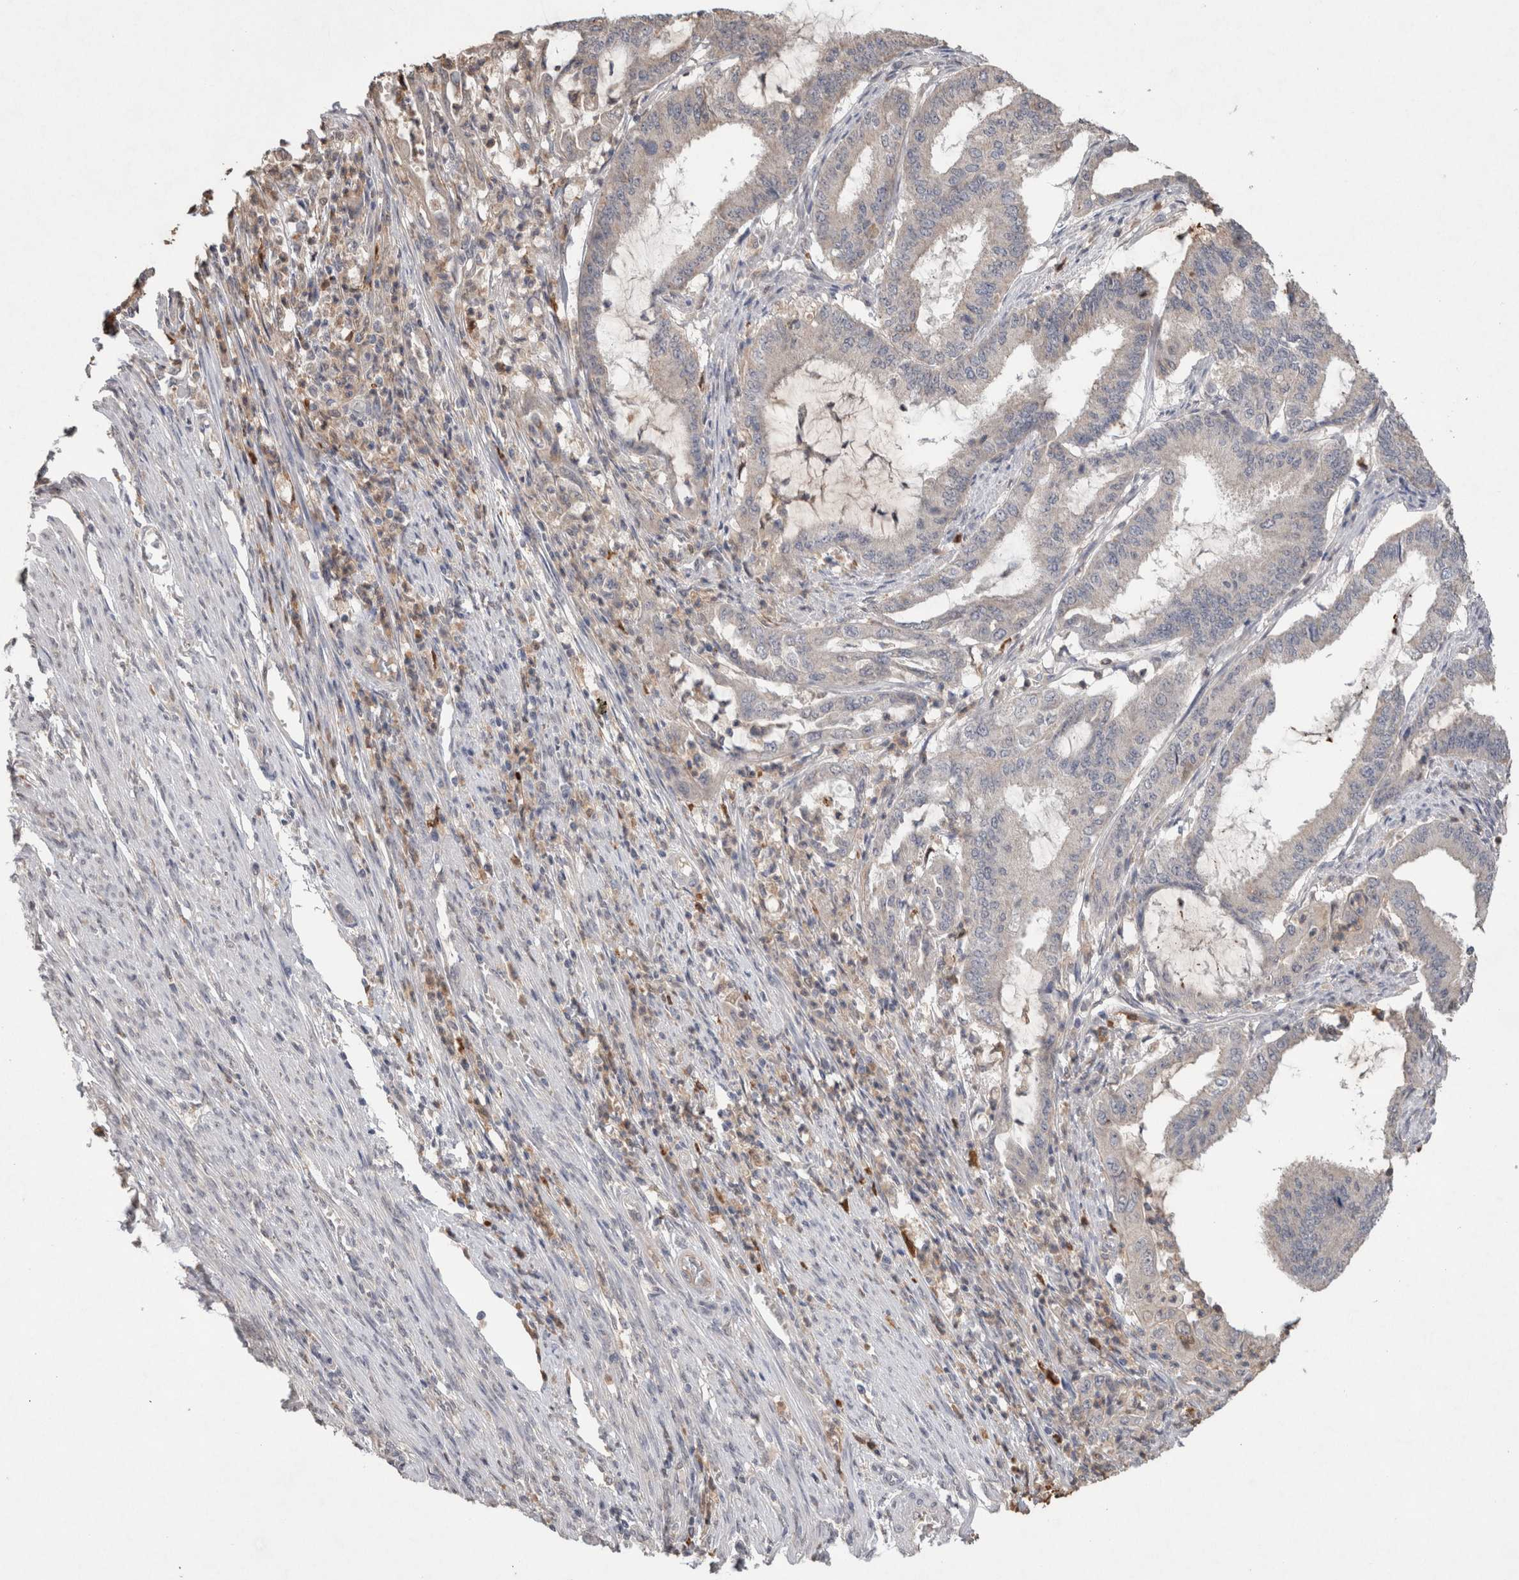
{"staining": {"intensity": "negative", "quantity": "none", "location": "none"}, "tissue": "endometrial cancer", "cell_type": "Tumor cells", "image_type": "cancer", "snomed": [{"axis": "morphology", "description": "Adenocarcinoma, NOS"}, {"axis": "topography", "description": "Endometrium"}], "caption": "Immunohistochemistry of human endometrial cancer exhibits no staining in tumor cells.", "gene": "FABP7", "patient": {"sex": "female", "age": 51}}